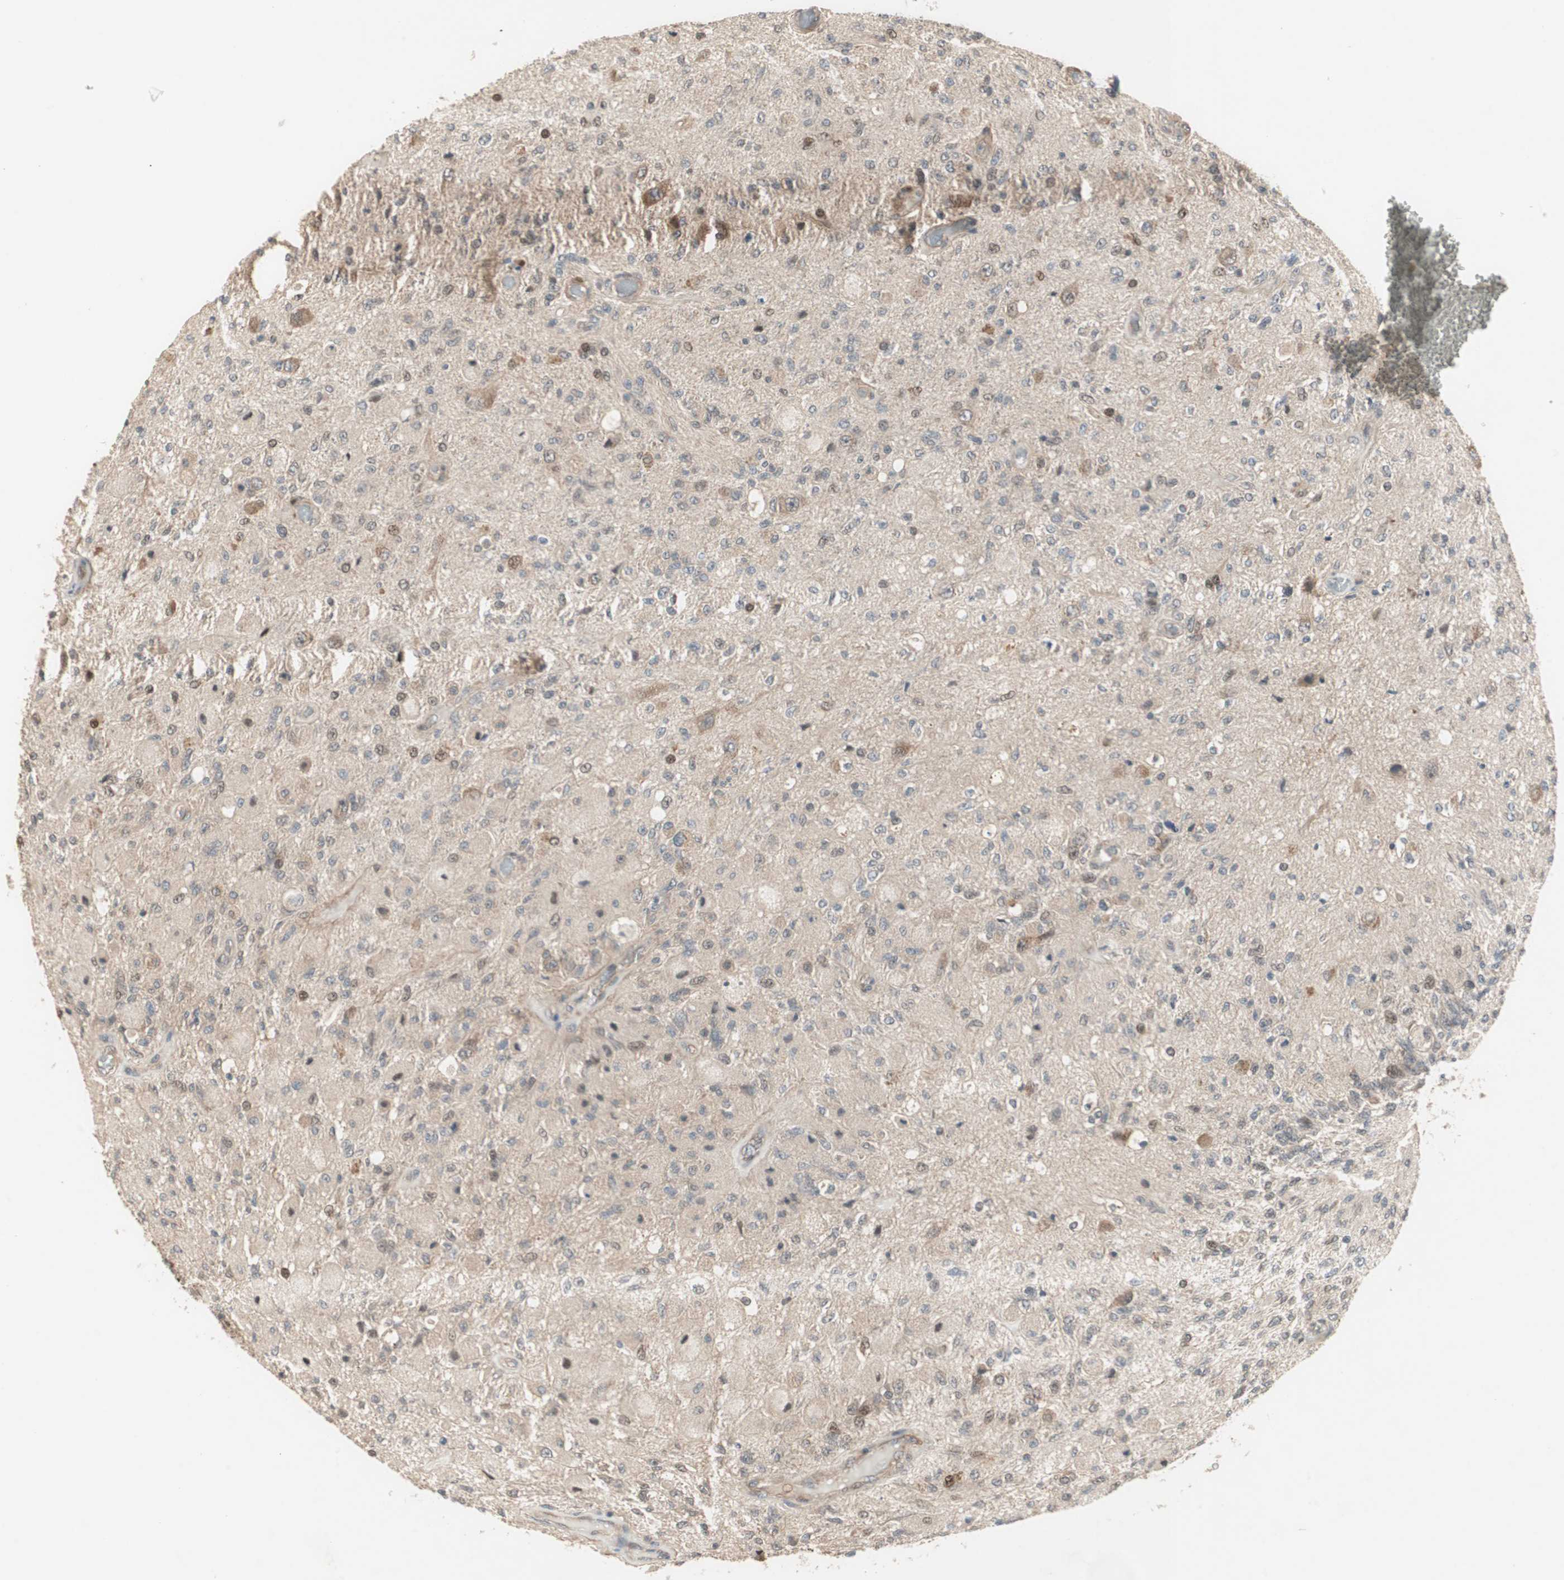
{"staining": {"intensity": "weak", "quantity": "25%-75%", "location": "cytoplasmic/membranous,nuclear"}, "tissue": "glioma", "cell_type": "Tumor cells", "image_type": "cancer", "snomed": [{"axis": "morphology", "description": "Normal tissue, NOS"}, {"axis": "morphology", "description": "Glioma, malignant, High grade"}, {"axis": "topography", "description": "Cerebral cortex"}], "caption": "A photomicrograph of malignant high-grade glioma stained for a protein shows weak cytoplasmic/membranous and nuclear brown staining in tumor cells.", "gene": "PFDN1", "patient": {"sex": "male", "age": 77}}